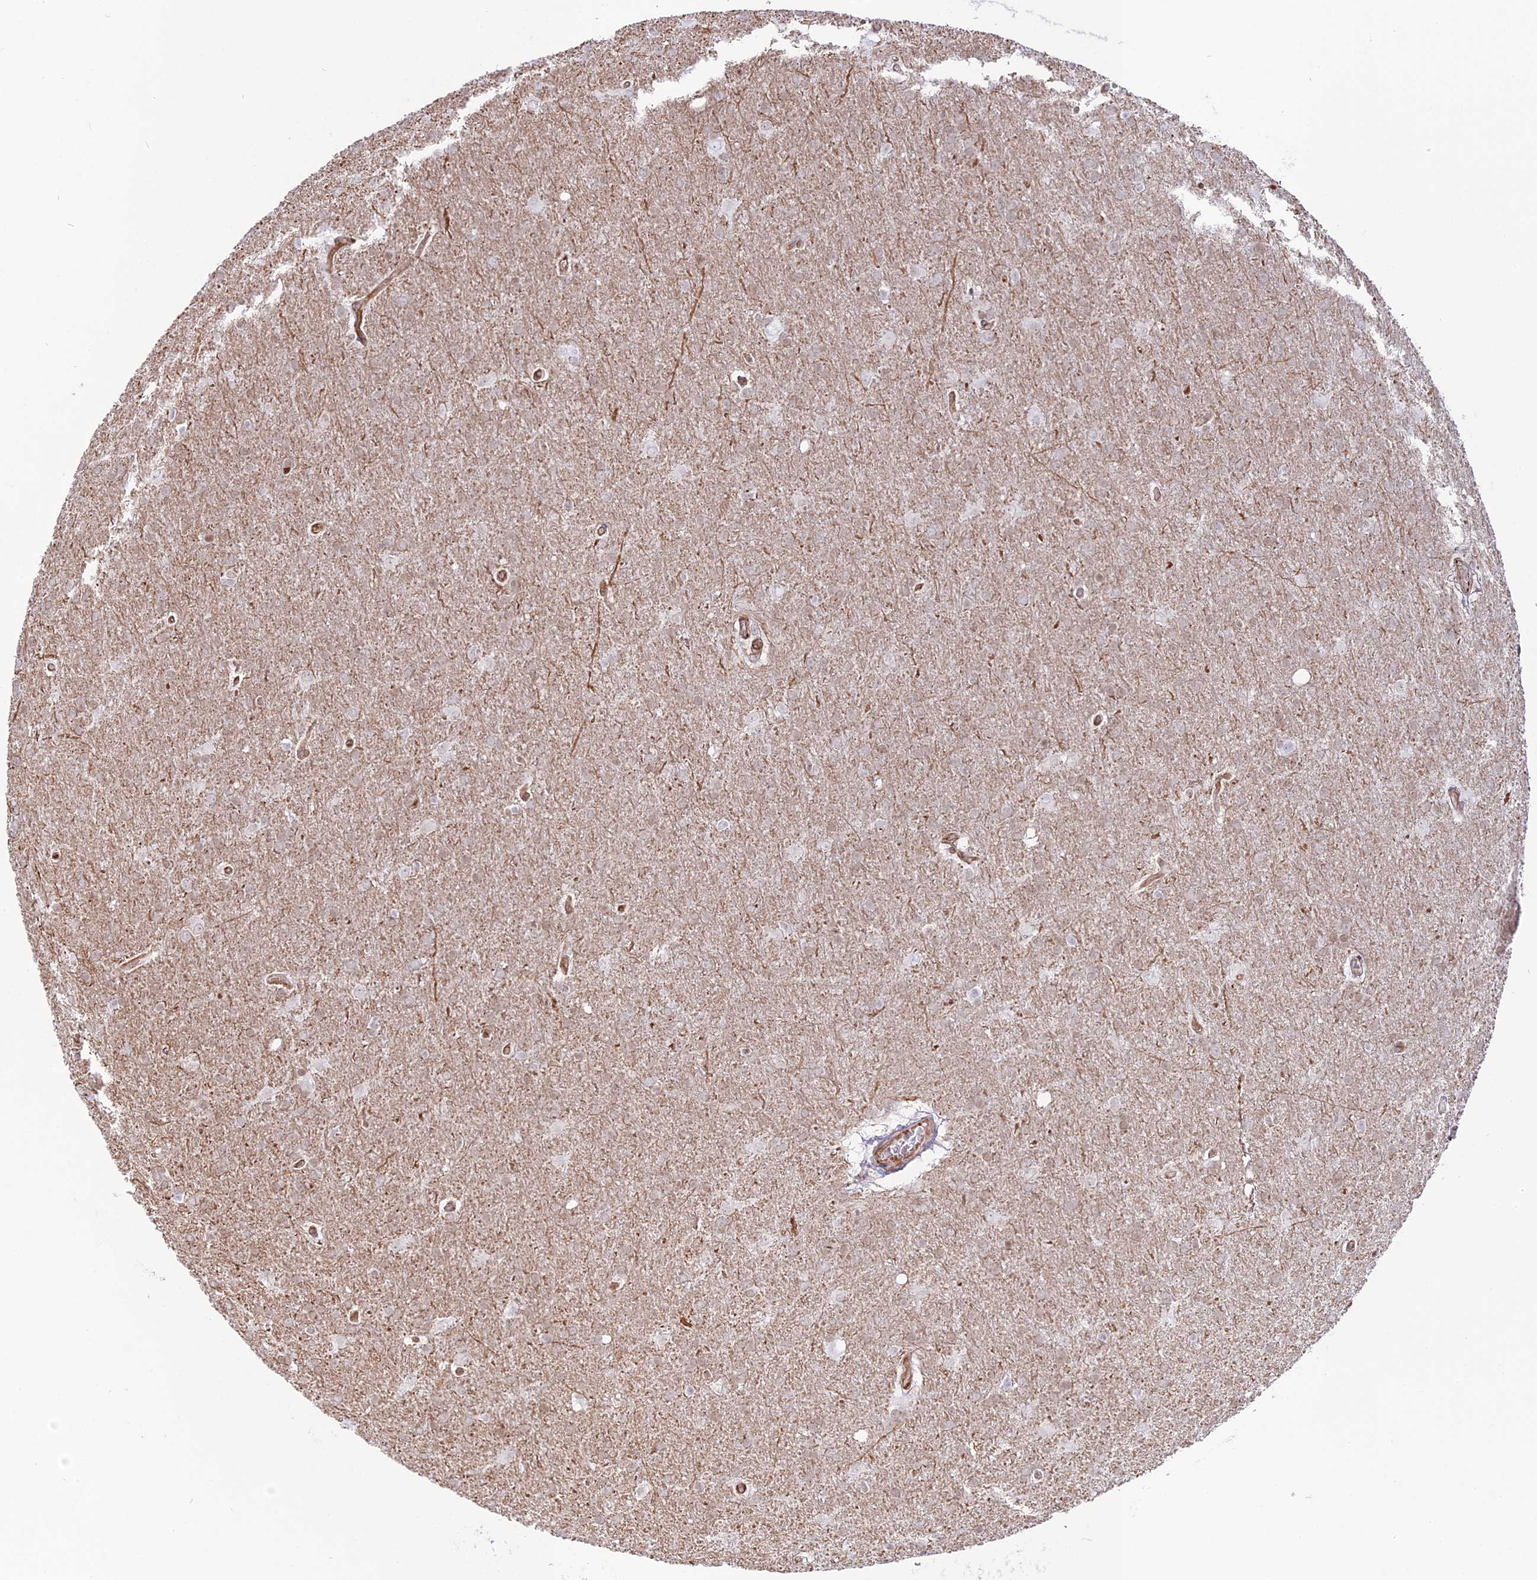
{"staining": {"intensity": "weak", "quantity": "<25%", "location": "nuclear"}, "tissue": "glioma", "cell_type": "Tumor cells", "image_type": "cancer", "snomed": [{"axis": "morphology", "description": "Glioma, malignant, Low grade"}, {"axis": "topography", "description": "Brain"}], "caption": "Tumor cells show no significant expression in glioma.", "gene": "APOBR", "patient": {"sex": "female", "age": 32}}